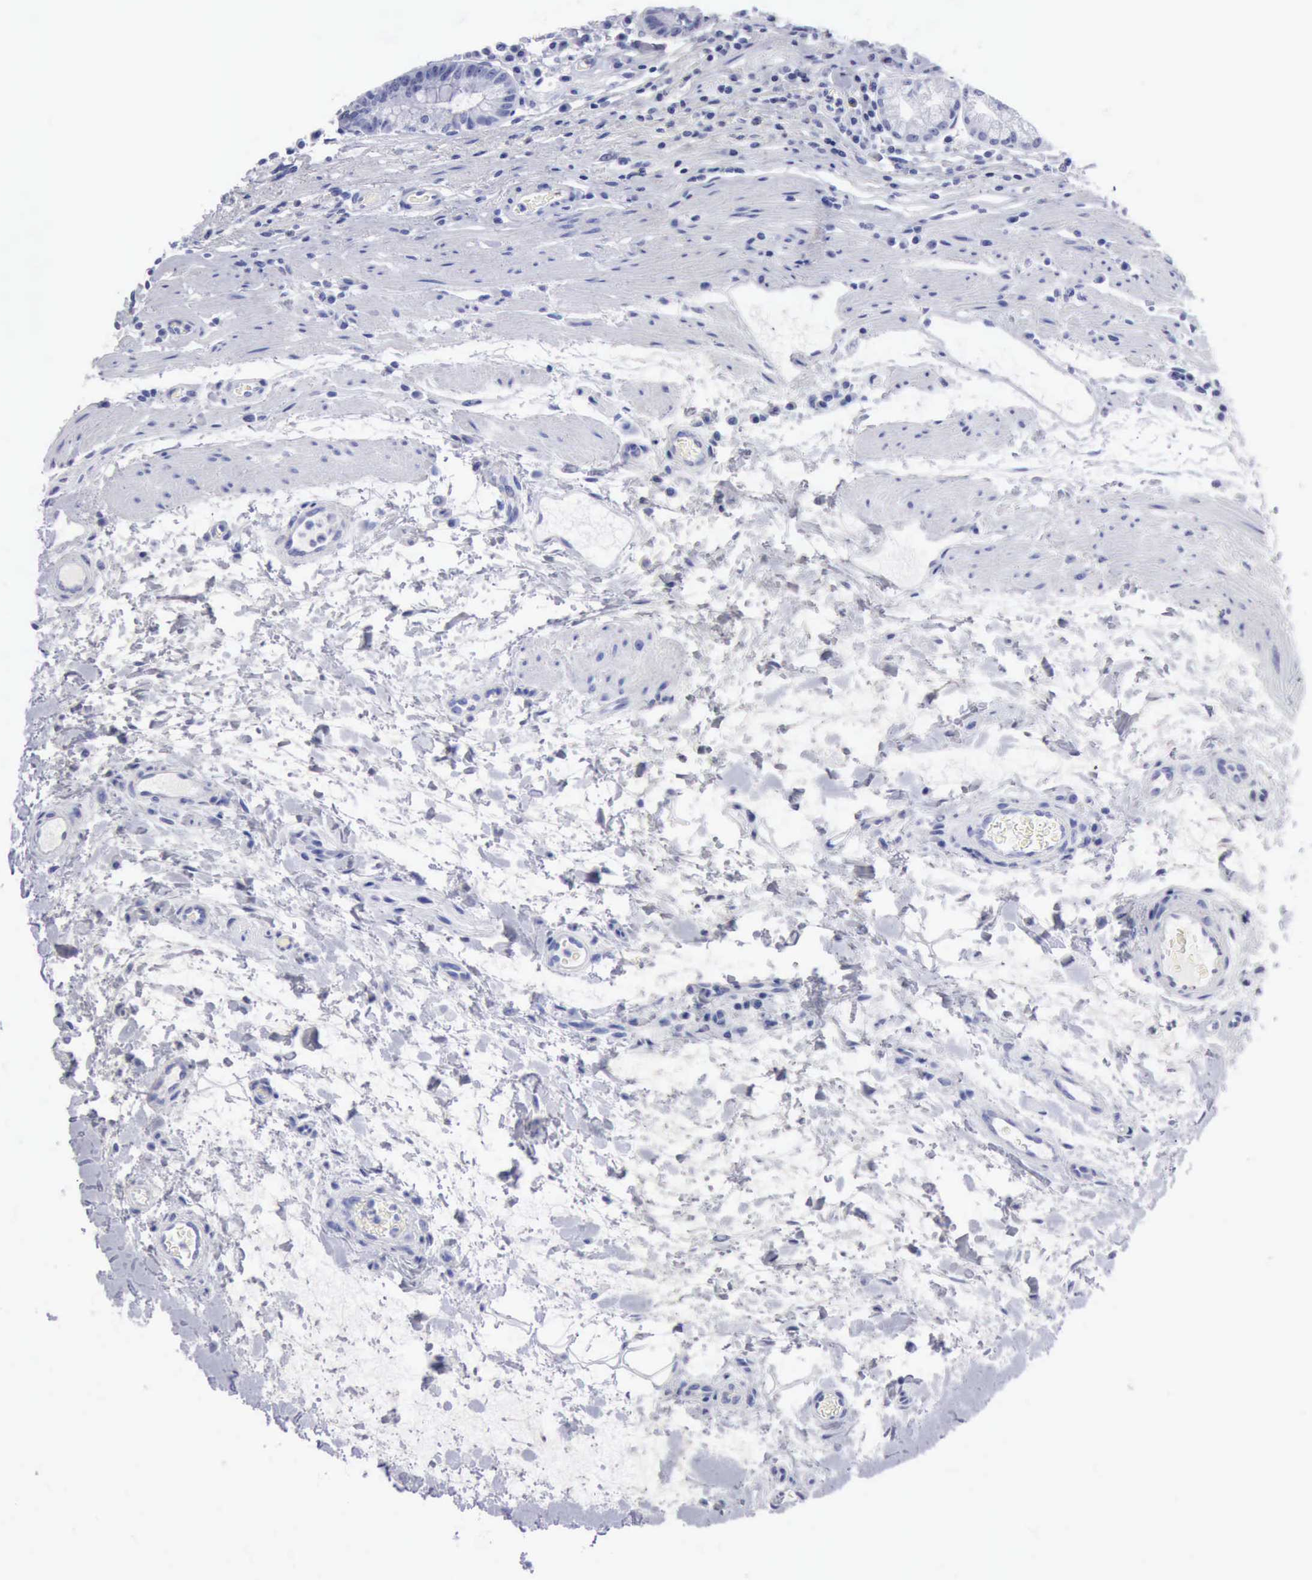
{"staining": {"intensity": "negative", "quantity": "none", "location": "none"}, "tissue": "stomach", "cell_type": "Glandular cells", "image_type": "normal", "snomed": [{"axis": "morphology", "description": "Normal tissue, NOS"}, {"axis": "topography", "description": "Stomach, lower"}], "caption": "High power microscopy image of an immunohistochemistry (IHC) photomicrograph of normal stomach, revealing no significant staining in glandular cells. (DAB (3,3'-diaminobenzidine) IHC visualized using brightfield microscopy, high magnification).", "gene": "CYP19A1", "patient": {"sex": "male", "age": 58}}